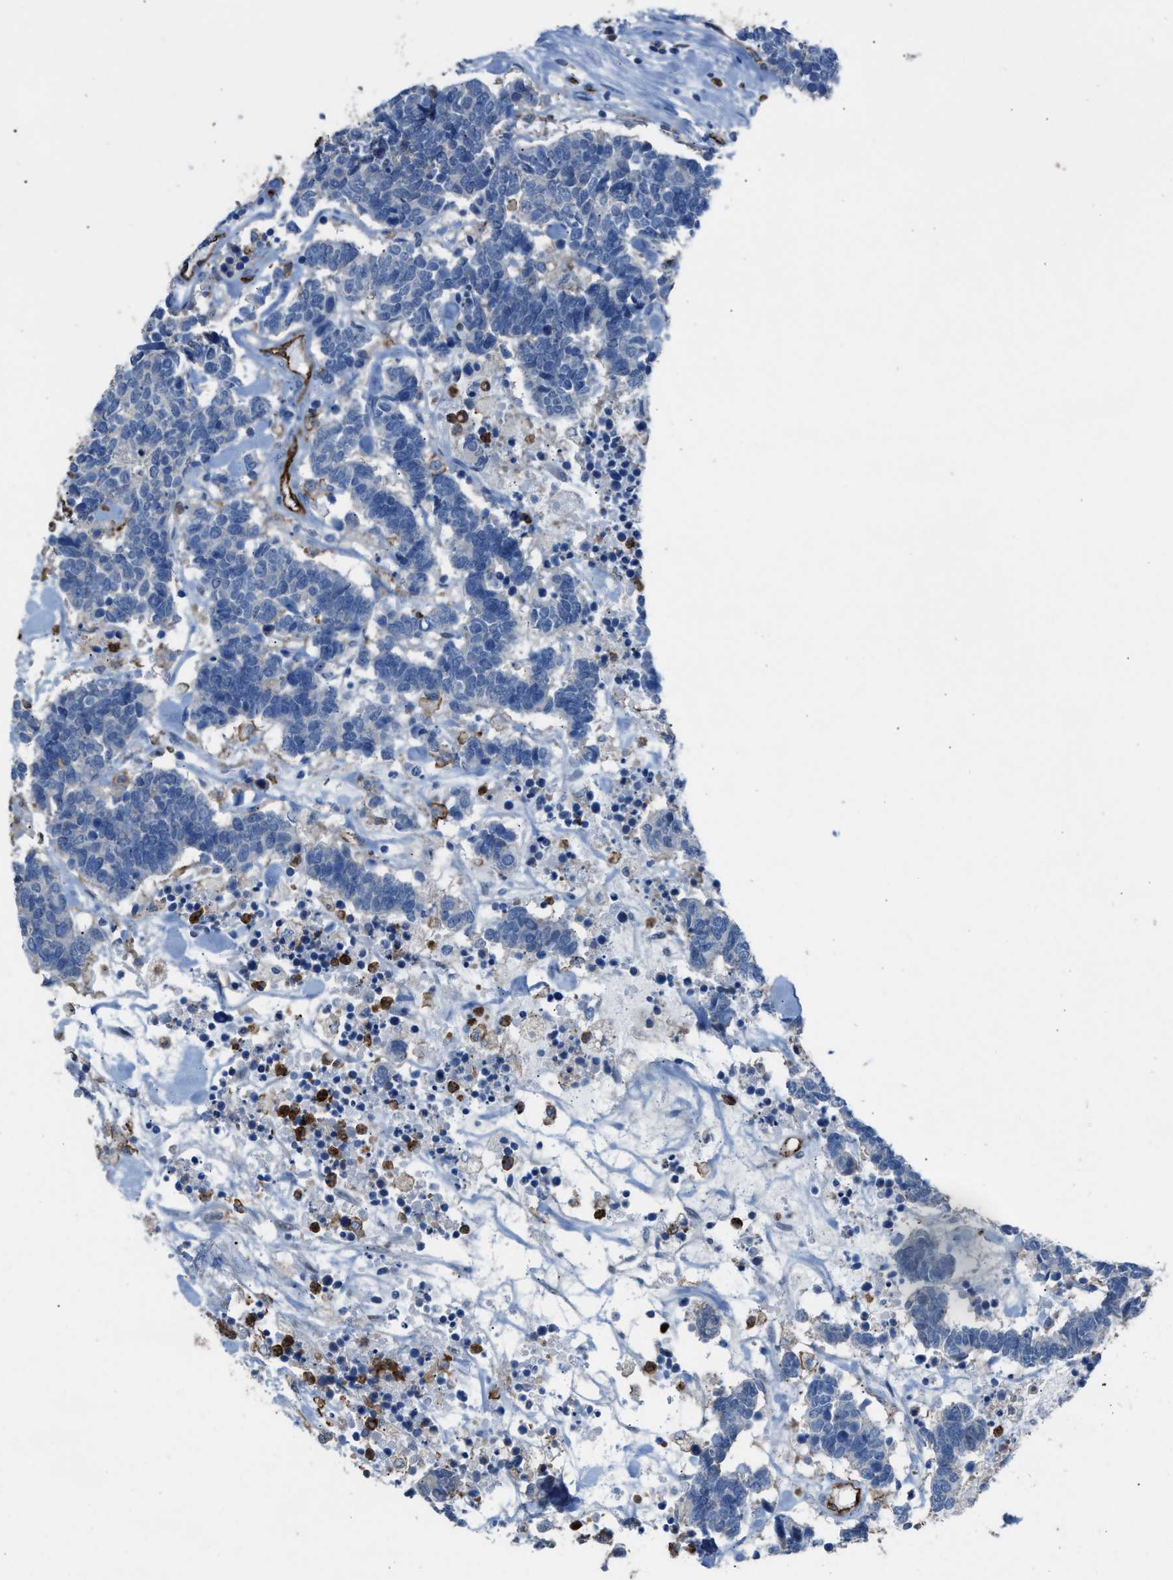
{"staining": {"intensity": "negative", "quantity": "none", "location": "none"}, "tissue": "carcinoid", "cell_type": "Tumor cells", "image_type": "cancer", "snomed": [{"axis": "morphology", "description": "Carcinoma, NOS"}, {"axis": "morphology", "description": "Carcinoid, malignant, NOS"}, {"axis": "topography", "description": "Urinary bladder"}], "caption": "IHC of human carcinoma reveals no staining in tumor cells. (DAB immunohistochemistry visualized using brightfield microscopy, high magnification).", "gene": "DYSF", "patient": {"sex": "male", "age": 57}}